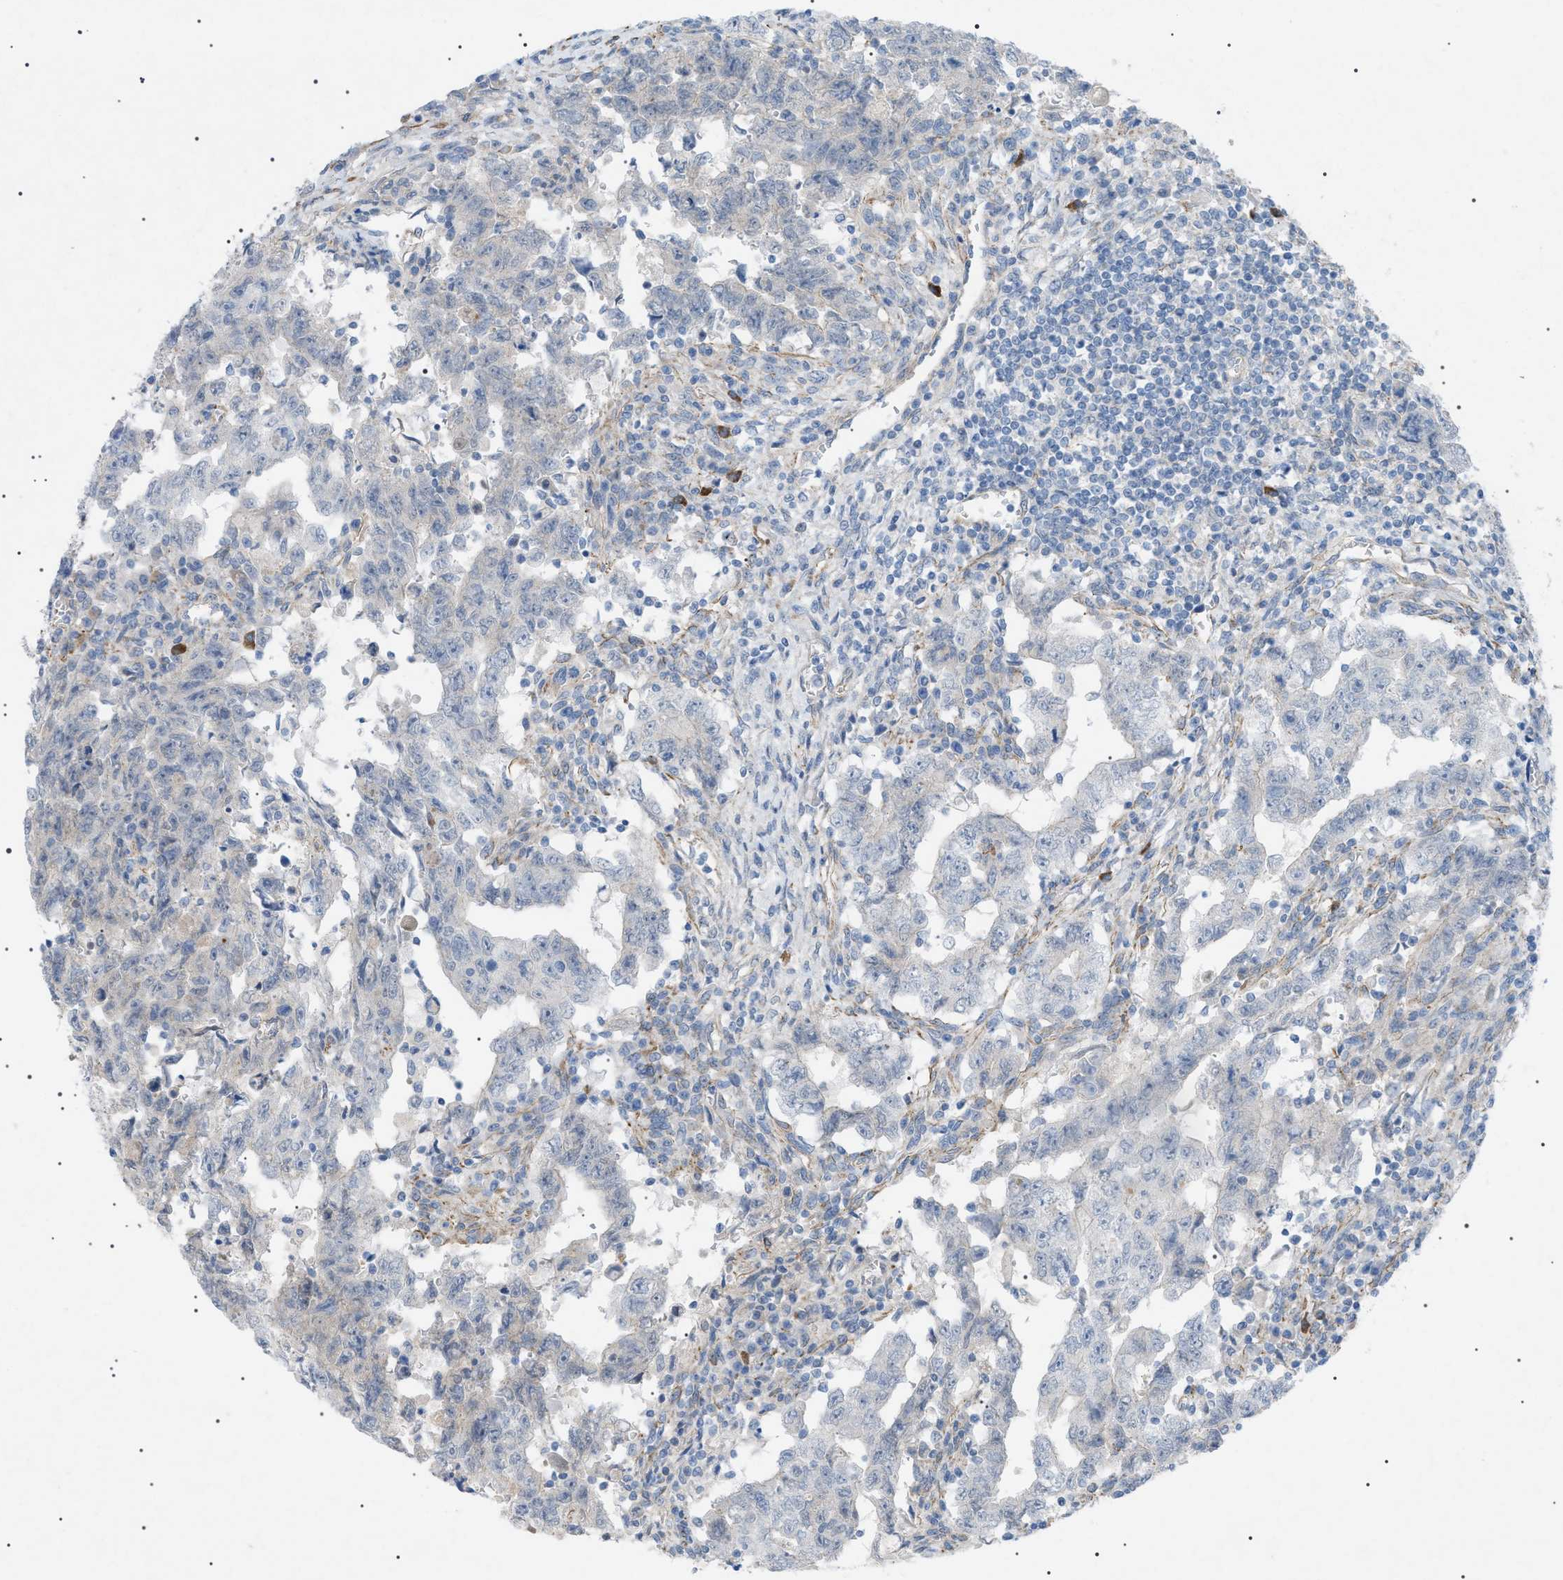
{"staining": {"intensity": "negative", "quantity": "none", "location": "none"}, "tissue": "testis cancer", "cell_type": "Tumor cells", "image_type": "cancer", "snomed": [{"axis": "morphology", "description": "Carcinoma, Embryonal, NOS"}, {"axis": "topography", "description": "Testis"}], "caption": "A high-resolution photomicrograph shows immunohistochemistry (IHC) staining of embryonal carcinoma (testis), which demonstrates no significant positivity in tumor cells.", "gene": "ADAMTS1", "patient": {"sex": "male", "age": 28}}